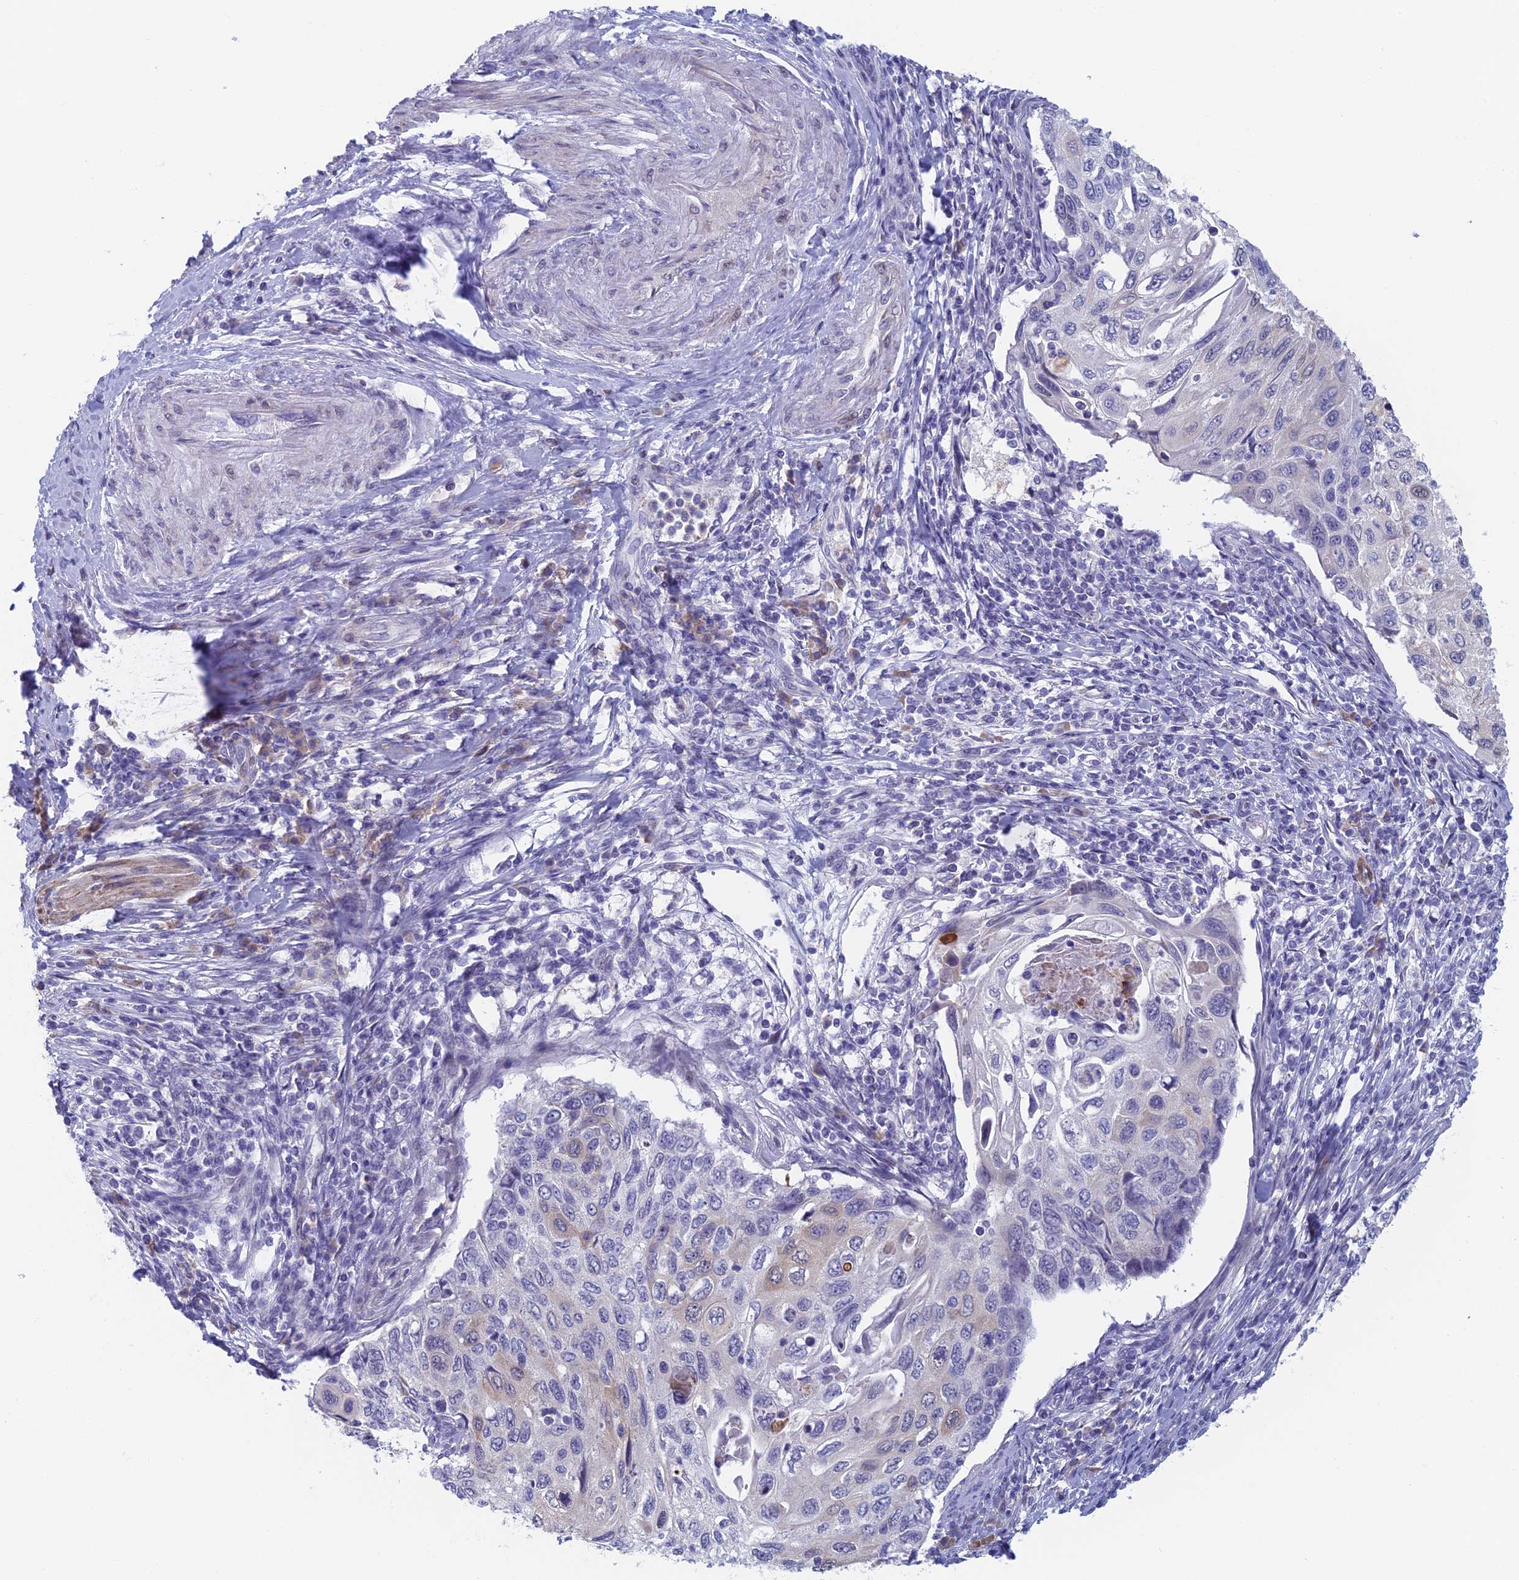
{"staining": {"intensity": "negative", "quantity": "none", "location": "none"}, "tissue": "cervical cancer", "cell_type": "Tumor cells", "image_type": "cancer", "snomed": [{"axis": "morphology", "description": "Squamous cell carcinoma, NOS"}, {"axis": "topography", "description": "Cervix"}], "caption": "Cervical cancer was stained to show a protein in brown. There is no significant positivity in tumor cells. Nuclei are stained in blue.", "gene": "PPP1R26", "patient": {"sex": "female", "age": 70}}